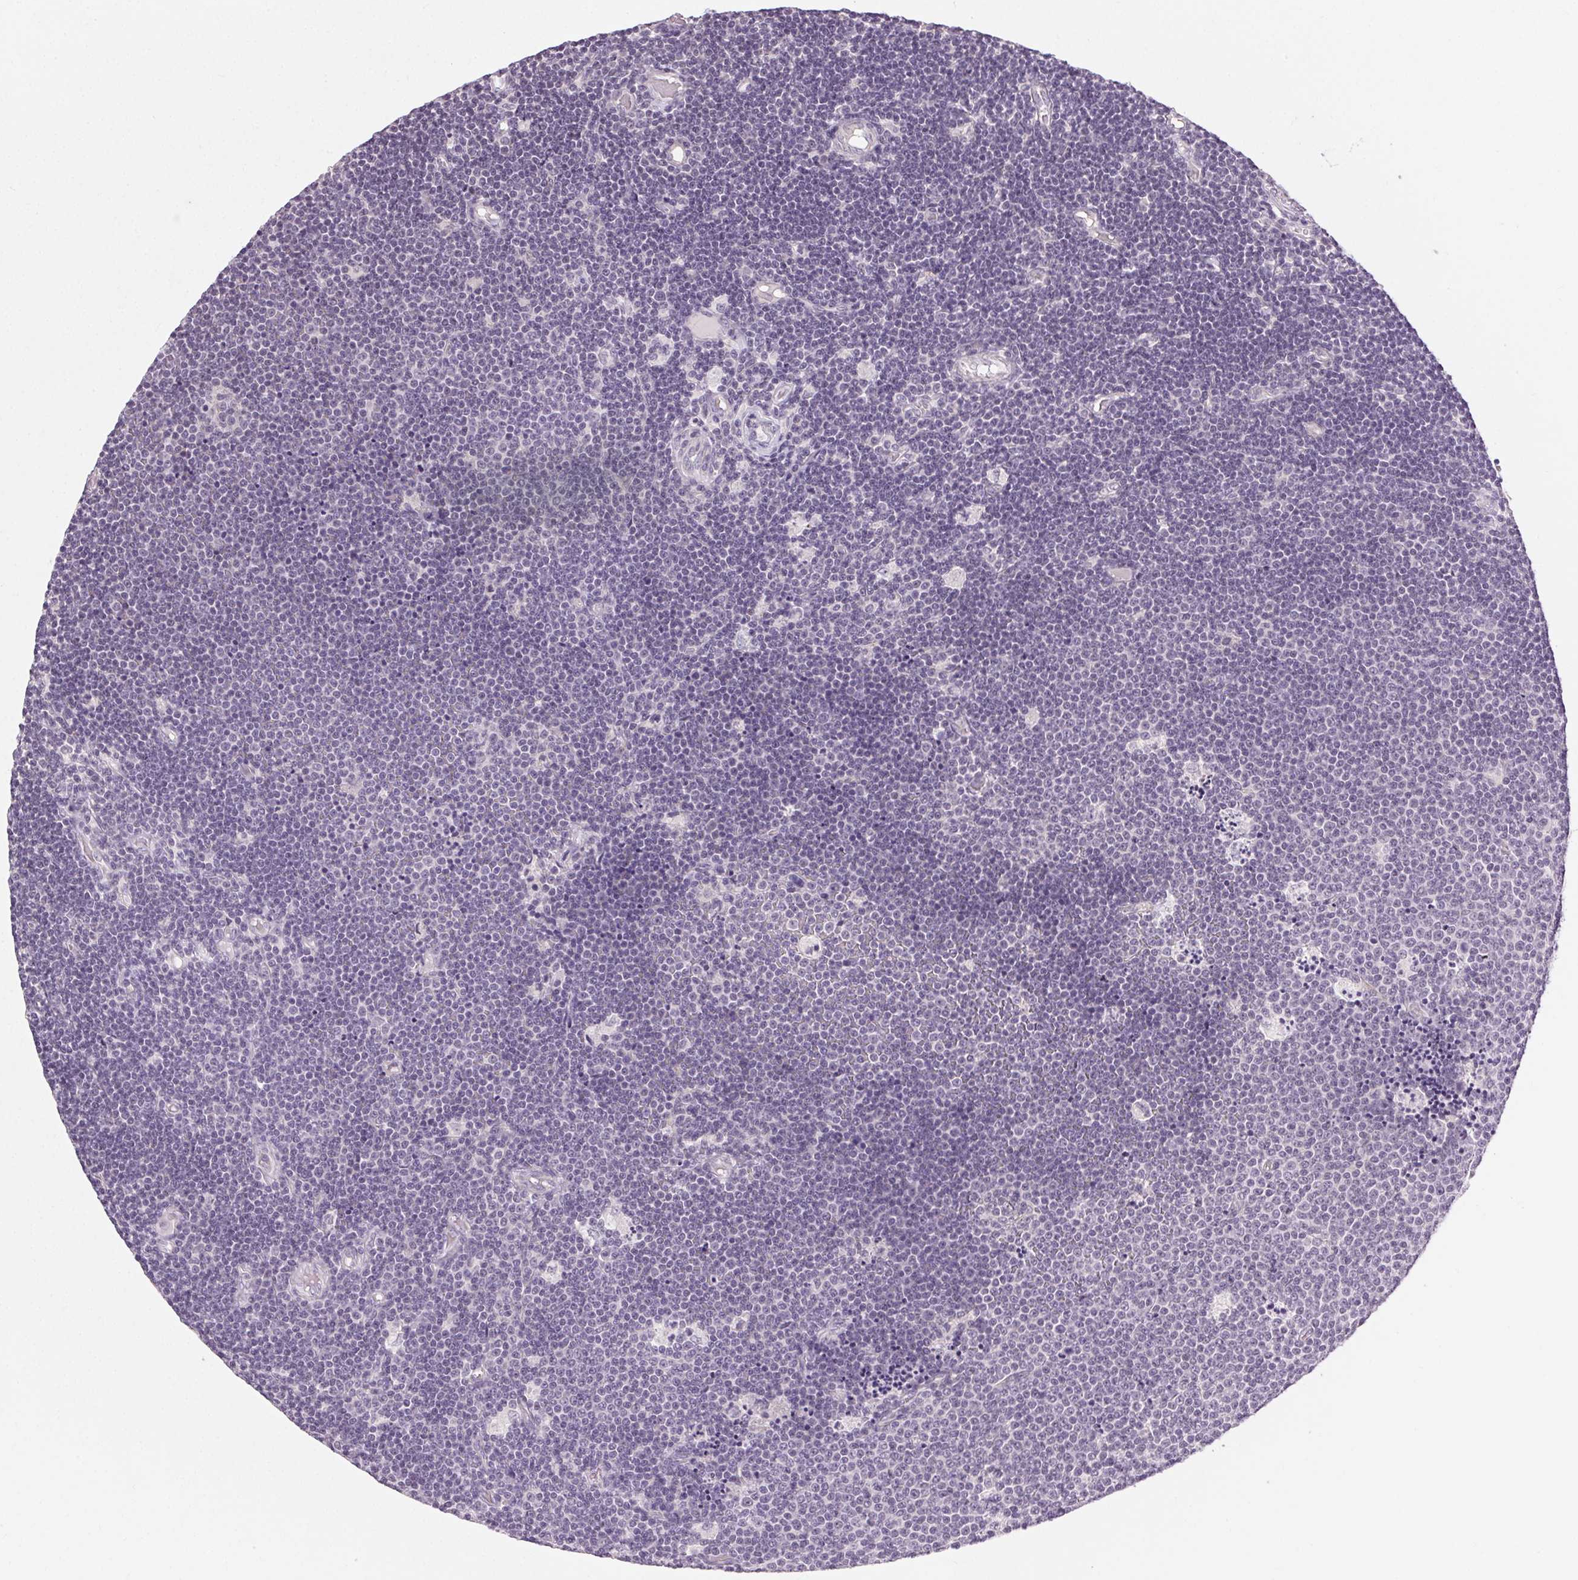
{"staining": {"intensity": "negative", "quantity": "none", "location": "none"}, "tissue": "lymphoma", "cell_type": "Tumor cells", "image_type": "cancer", "snomed": [{"axis": "morphology", "description": "Malignant lymphoma, non-Hodgkin's type, Low grade"}, {"axis": "topography", "description": "Brain"}], "caption": "Malignant lymphoma, non-Hodgkin's type (low-grade) stained for a protein using IHC demonstrates no expression tumor cells.", "gene": "FAM168A", "patient": {"sex": "female", "age": 66}}